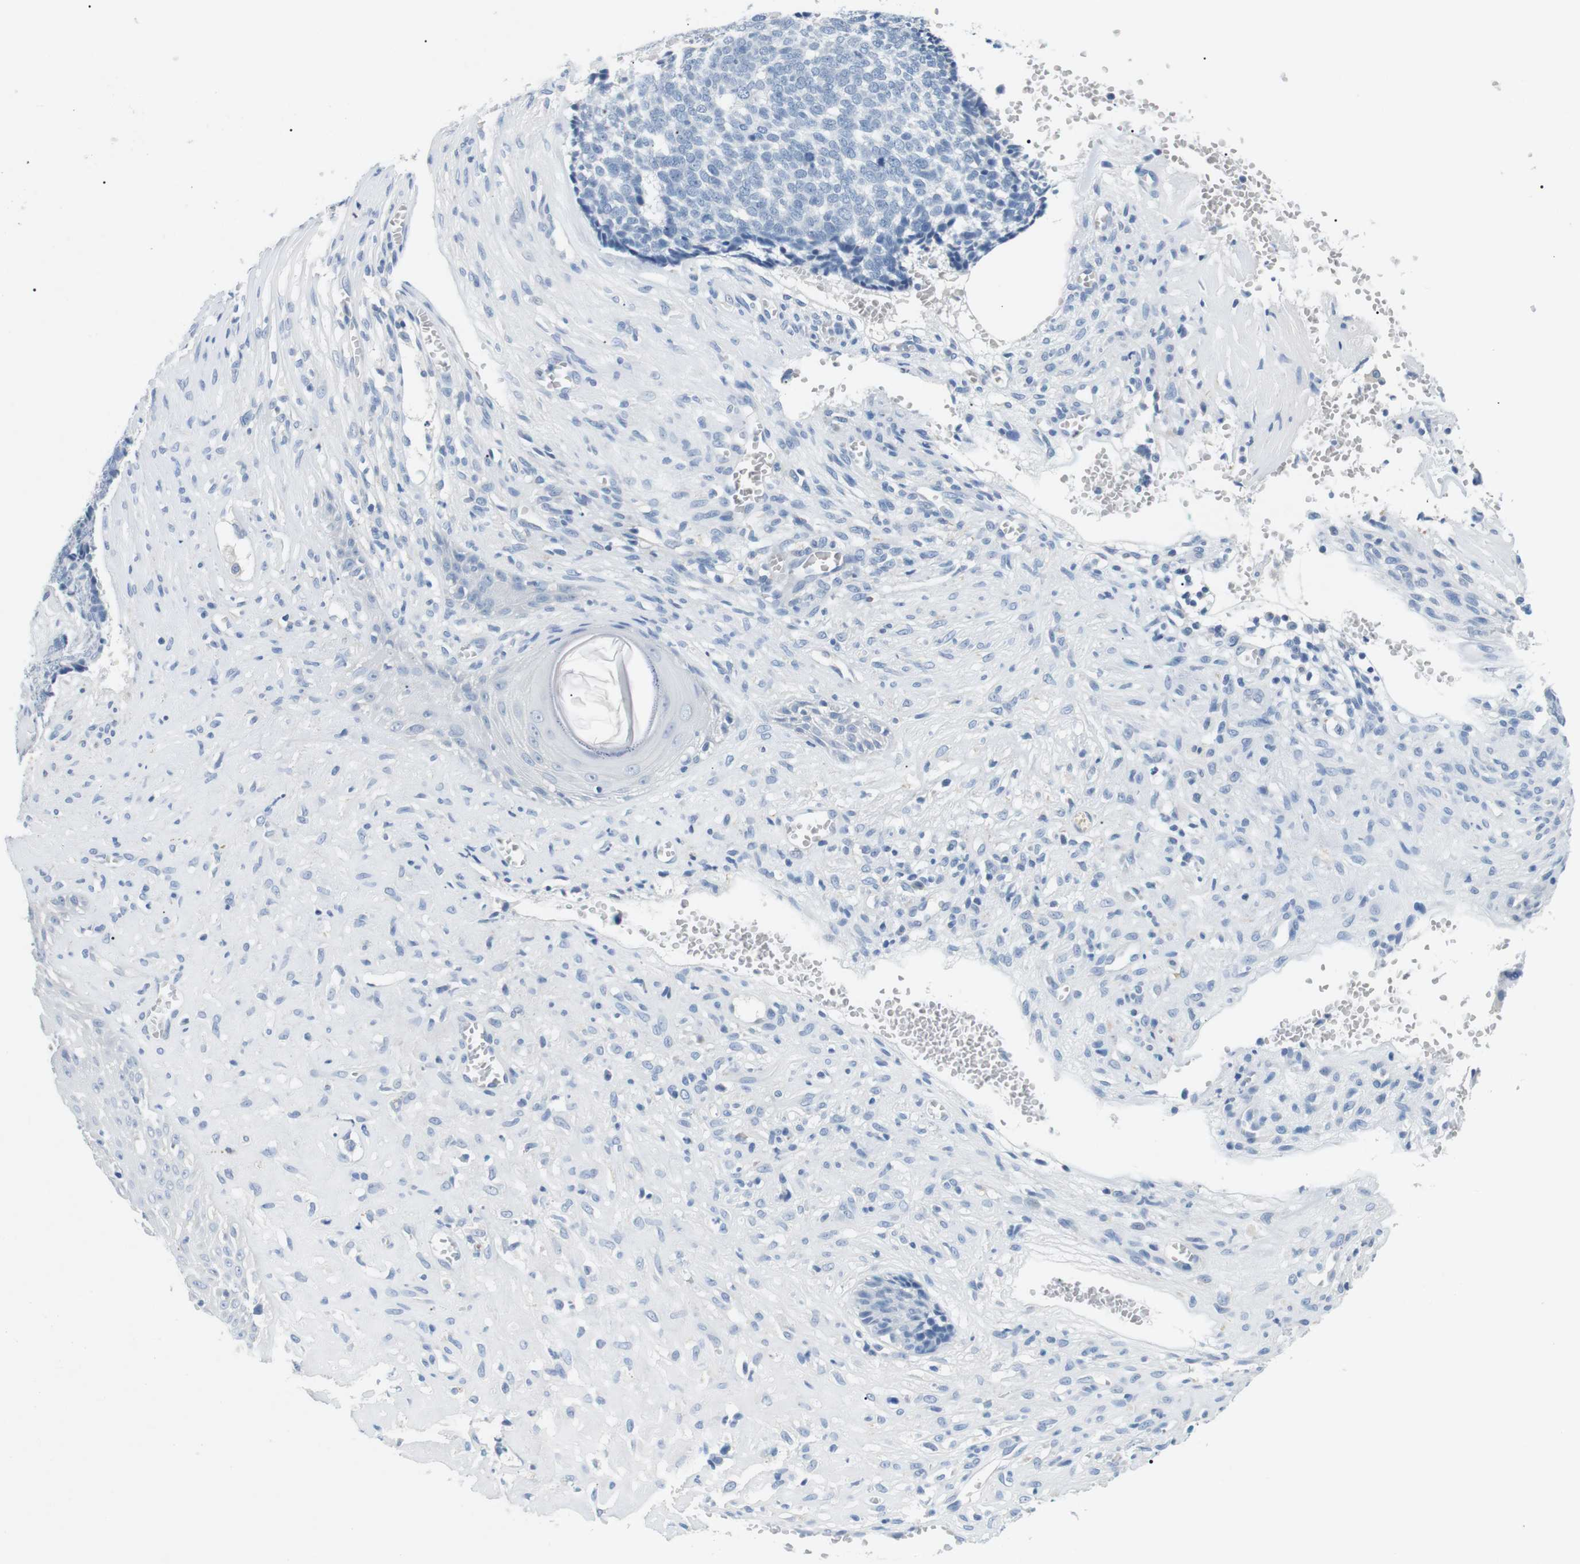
{"staining": {"intensity": "negative", "quantity": "none", "location": "none"}, "tissue": "skin cancer", "cell_type": "Tumor cells", "image_type": "cancer", "snomed": [{"axis": "morphology", "description": "Basal cell carcinoma"}, {"axis": "topography", "description": "Skin"}], "caption": "Human skin basal cell carcinoma stained for a protein using IHC demonstrates no staining in tumor cells.", "gene": "FCGRT", "patient": {"sex": "male", "age": 84}}